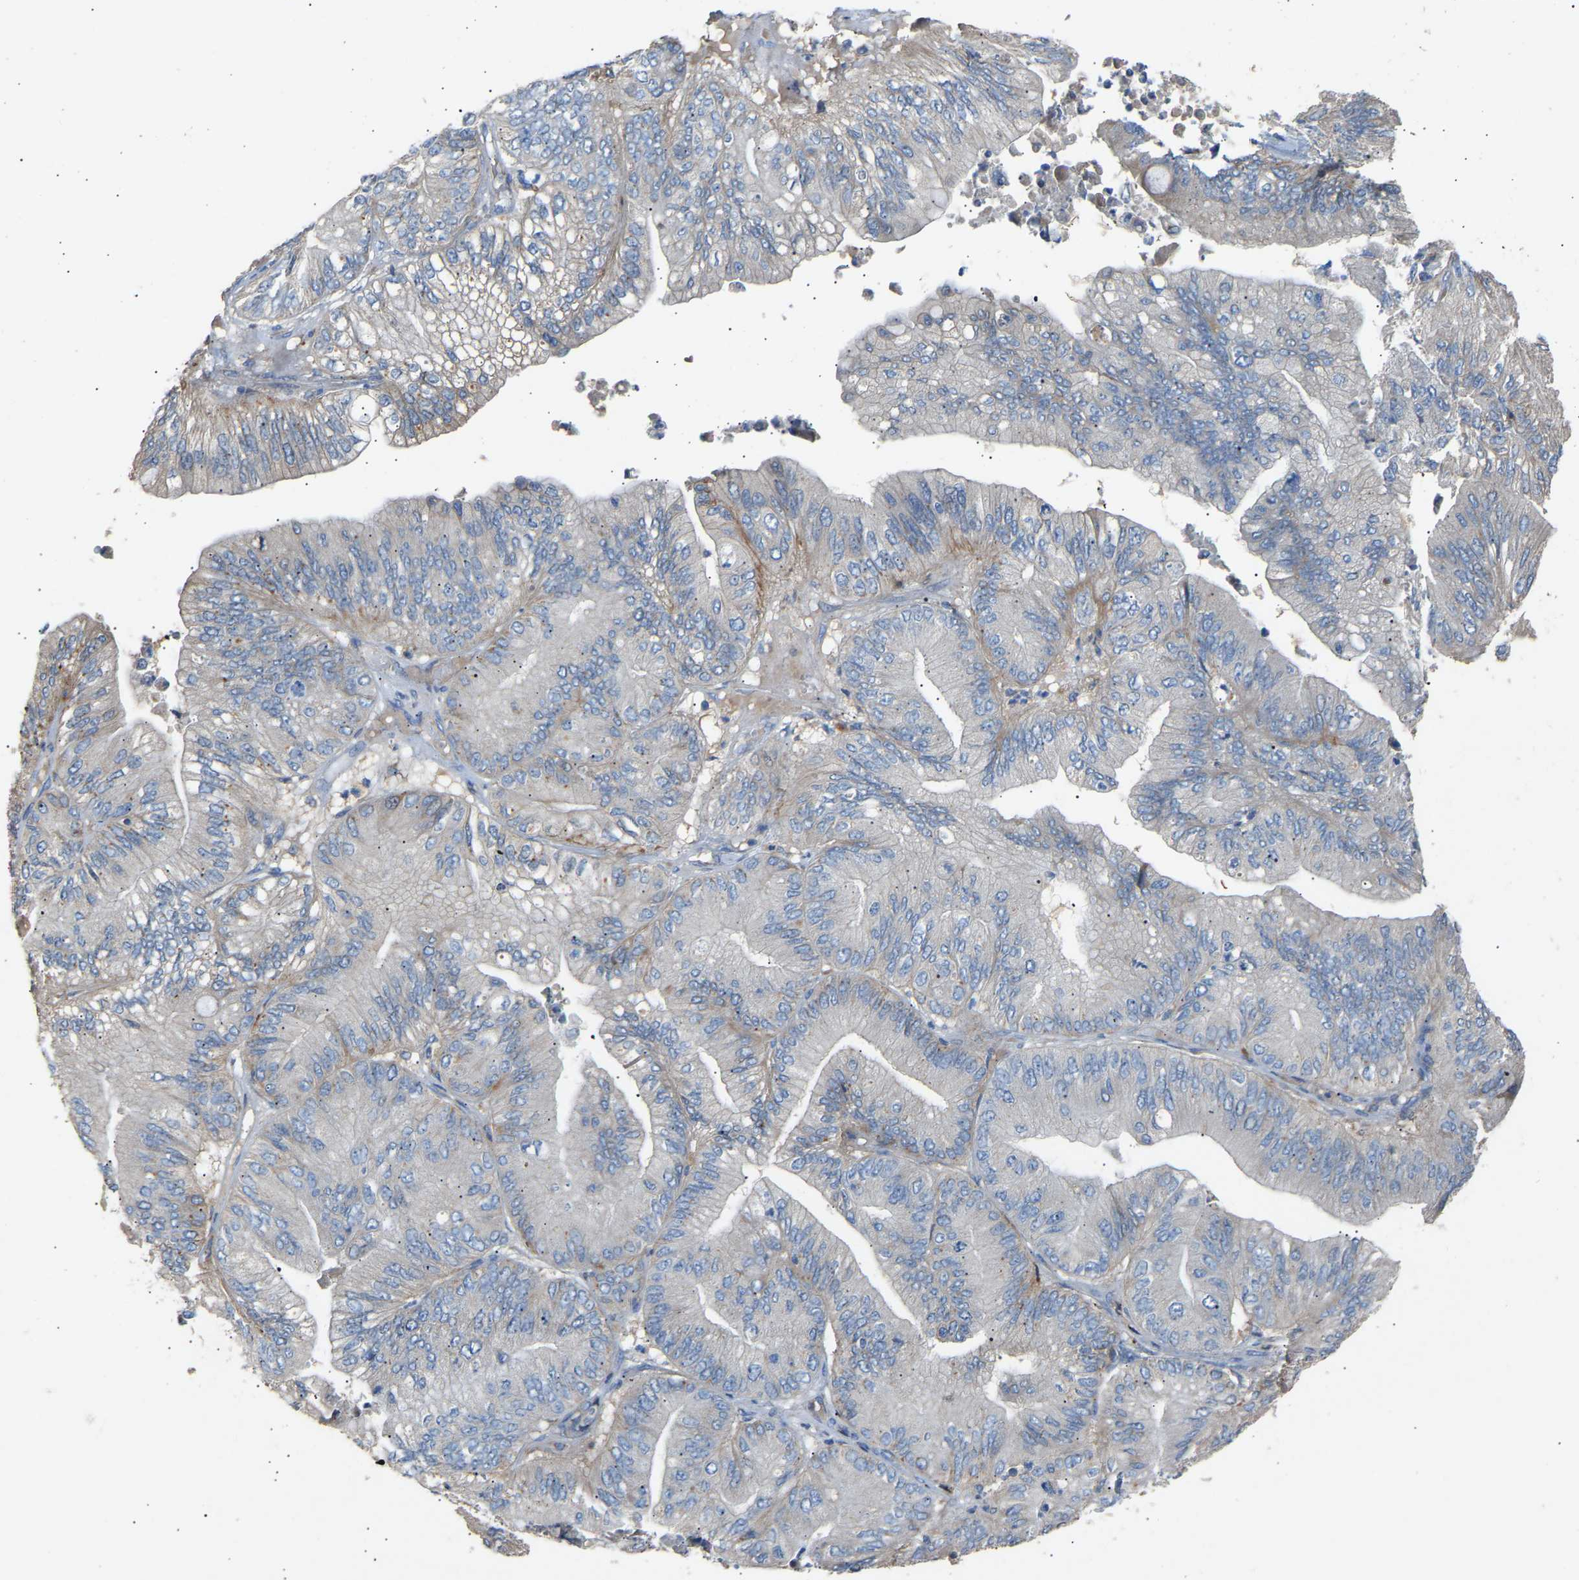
{"staining": {"intensity": "negative", "quantity": "none", "location": "none"}, "tissue": "ovarian cancer", "cell_type": "Tumor cells", "image_type": "cancer", "snomed": [{"axis": "morphology", "description": "Cystadenocarcinoma, mucinous, NOS"}, {"axis": "topography", "description": "Ovary"}], "caption": "Tumor cells show no significant positivity in mucinous cystadenocarcinoma (ovarian).", "gene": "RGP1", "patient": {"sex": "female", "age": 61}}